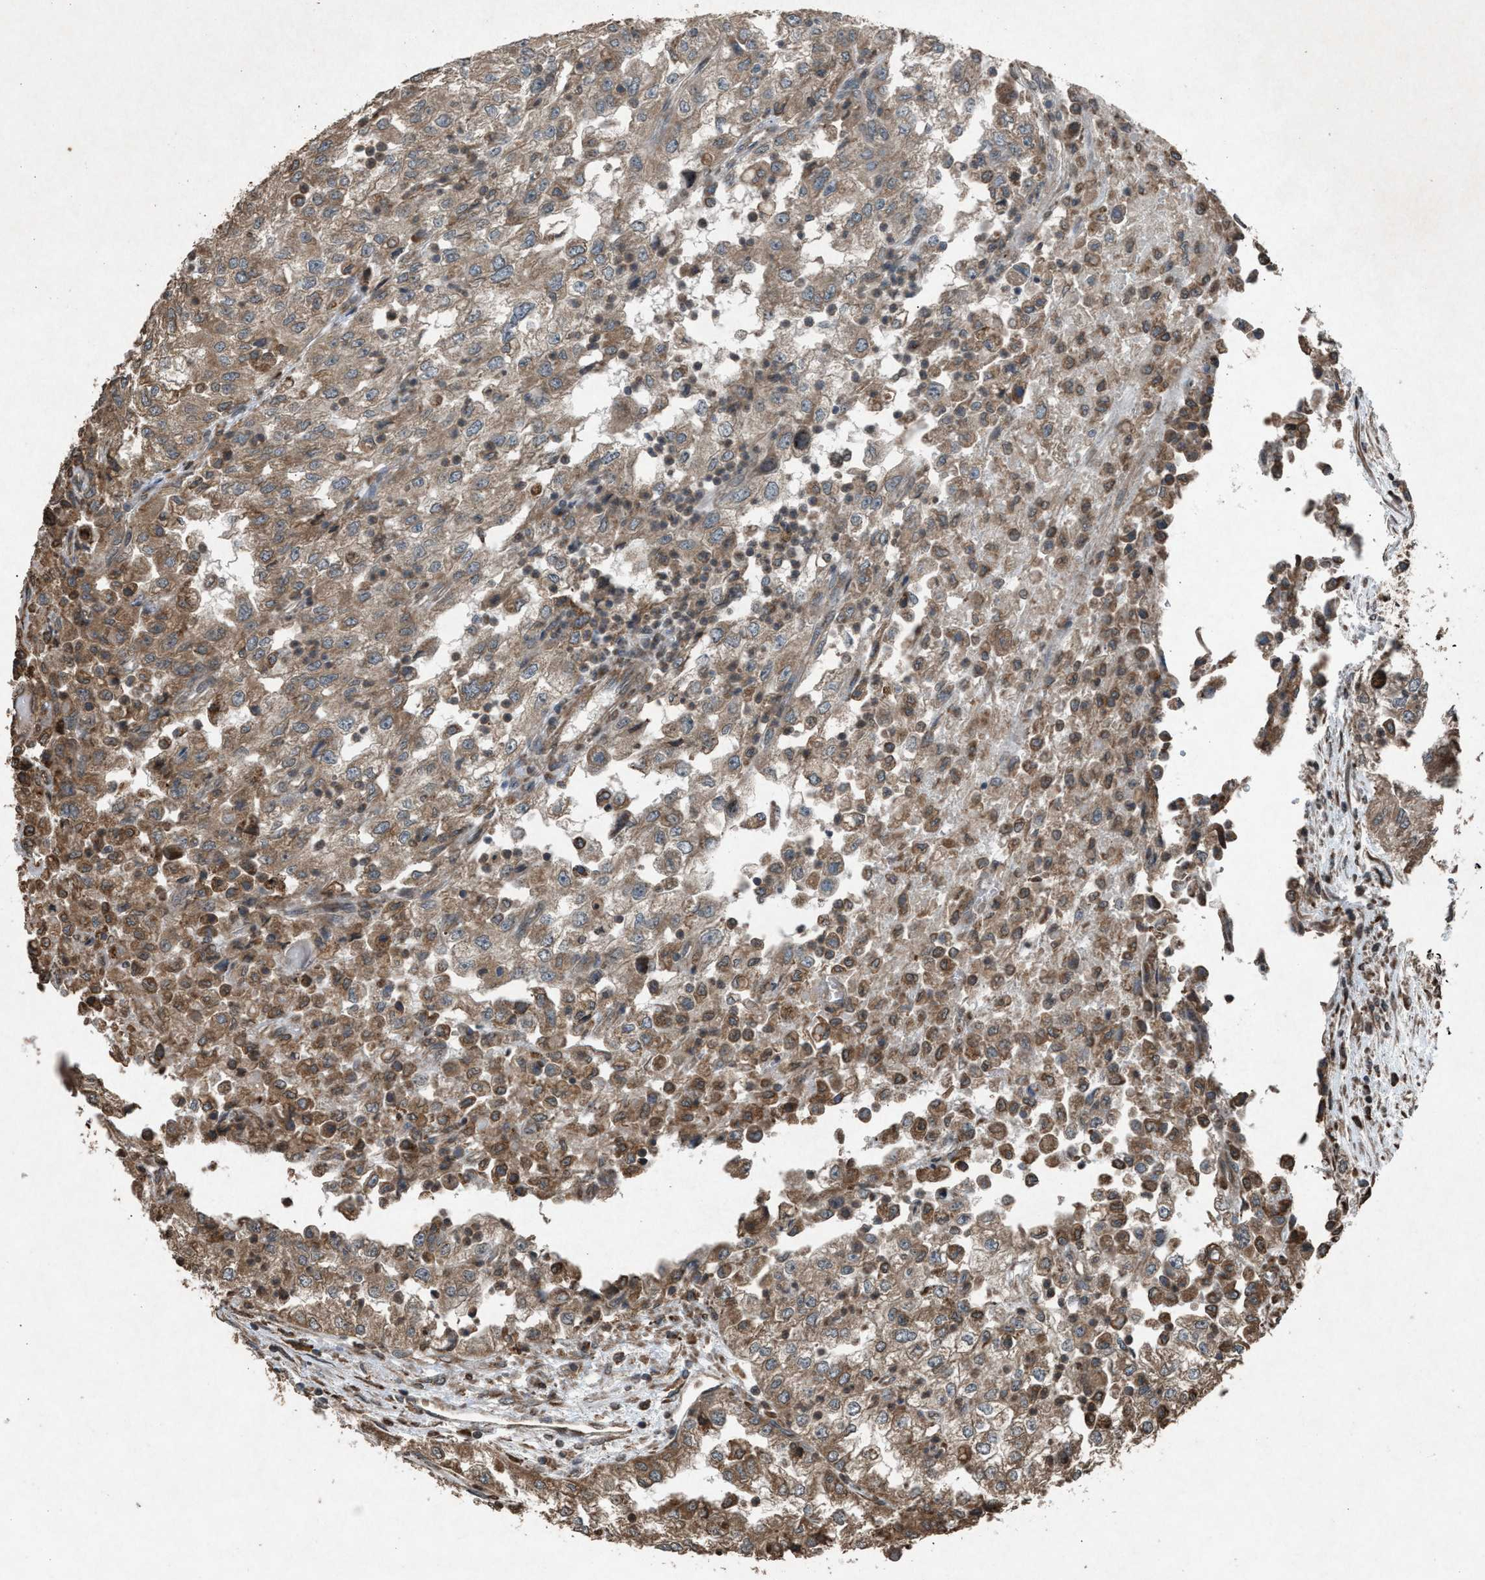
{"staining": {"intensity": "weak", "quantity": ">75%", "location": "cytoplasmic/membranous"}, "tissue": "renal cancer", "cell_type": "Tumor cells", "image_type": "cancer", "snomed": [{"axis": "morphology", "description": "Adenocarcinoma, NOS"}, {"axis": "topography", "description": "Kidney"}], "caption": "Weak cytoplasmic/membranous staining for a protein is appreciated in approximately >75% of tumor cells of renal cancer (adenocarcinoma) using immunohistochemistry (IHC).", "gene": "CALR", "patient": {"sex": "female", "age": 54}}